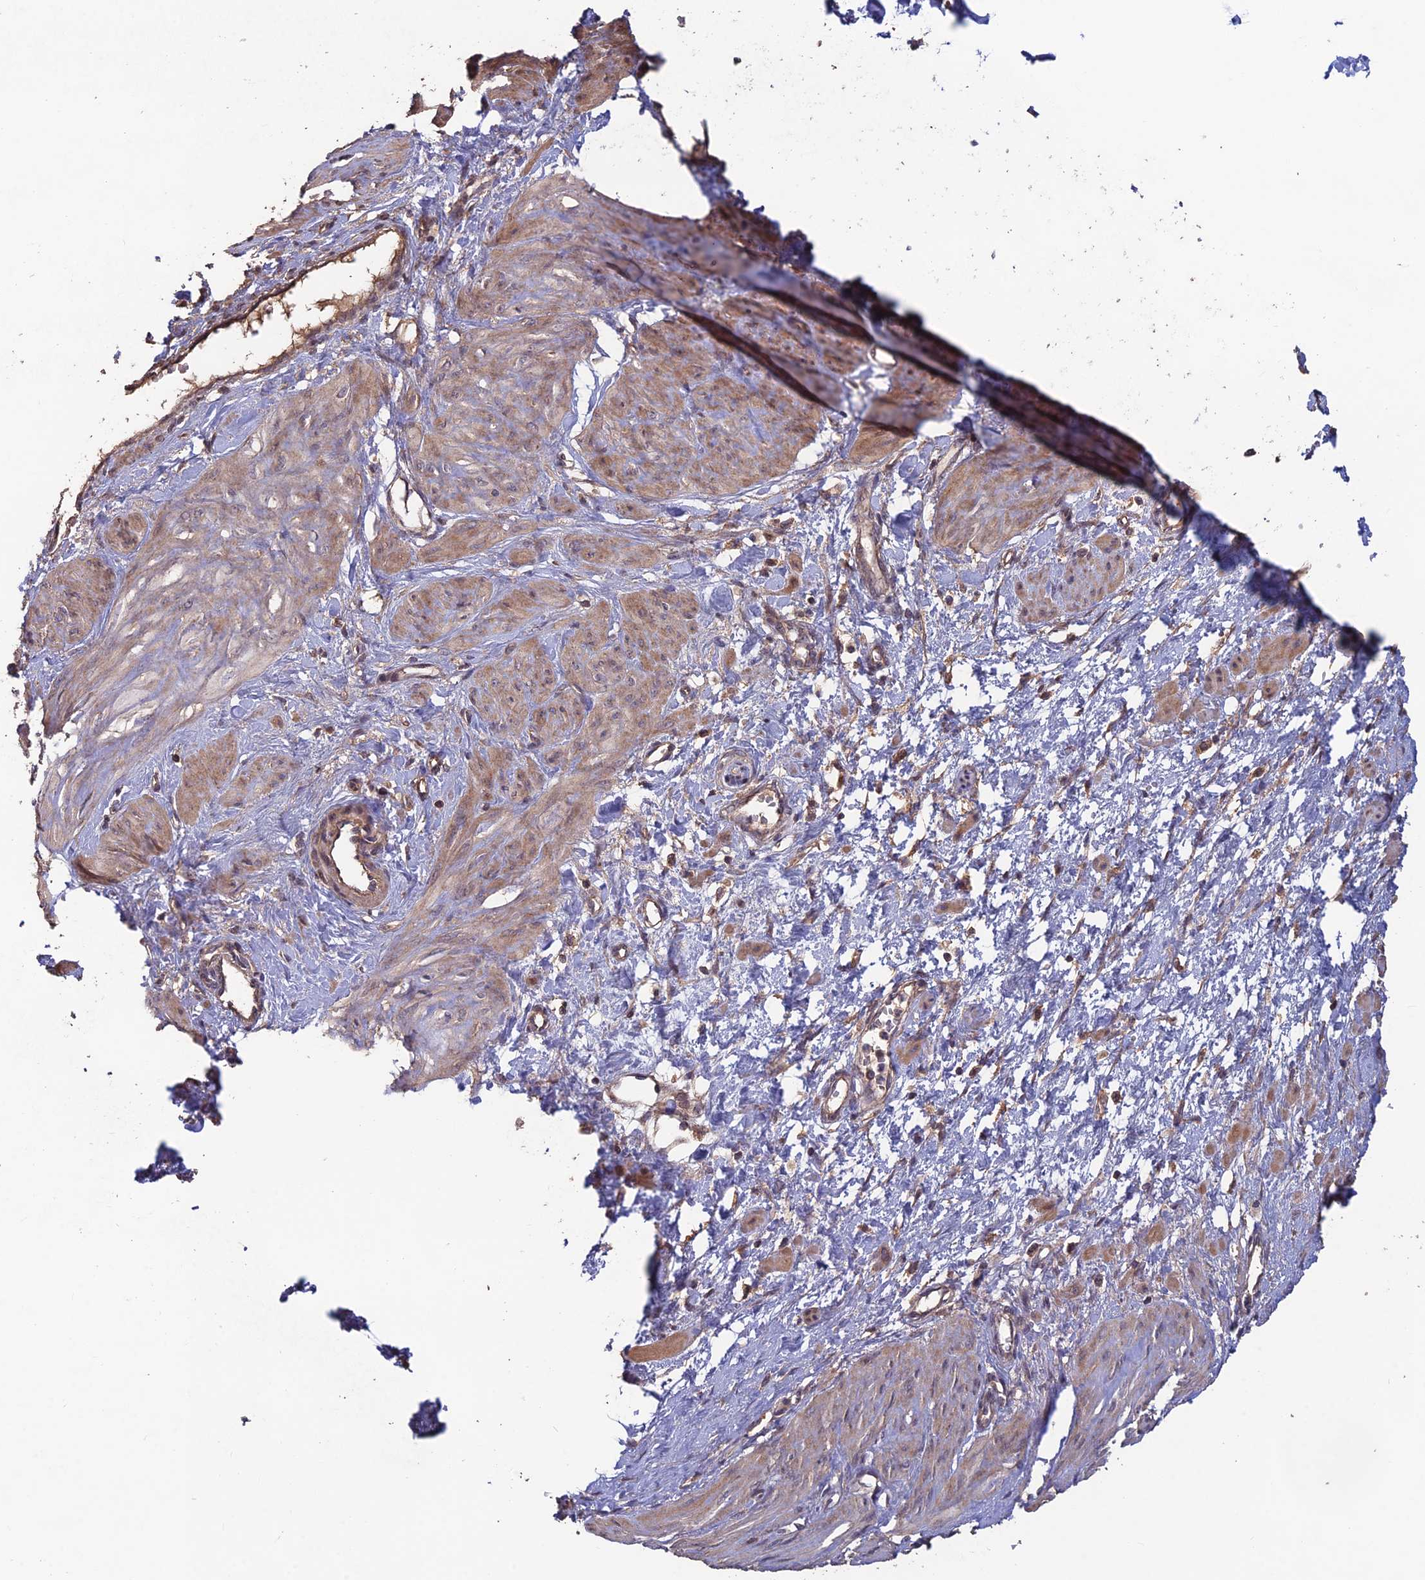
{"staining": {"intensity": "moderate", "quantity": ">75%", "location": "cytoplasmic/membranous"}, "tissue": "smooth muscle", "cell_type": "Smooth muscle cells", "image_type": "normal", "snomed": [{"axis": "morphology", "description": "Normal tissue, NOS"}, {"axis": "topography", "description": "Endometrium"}], "caption": "A high-resolution photomicrograph shows IHC staining of normal smooth muscle, which reveals moderate cytoplasmic/membranous expression in about >75% of smooth muscle cells. The staining is performed using DAB brown chromogen to label protein expression. The nuclei are counter-stained blue using hematoxylin.", "gene": "SHISA5", "patient": {"sex": "female", "age": 33}}